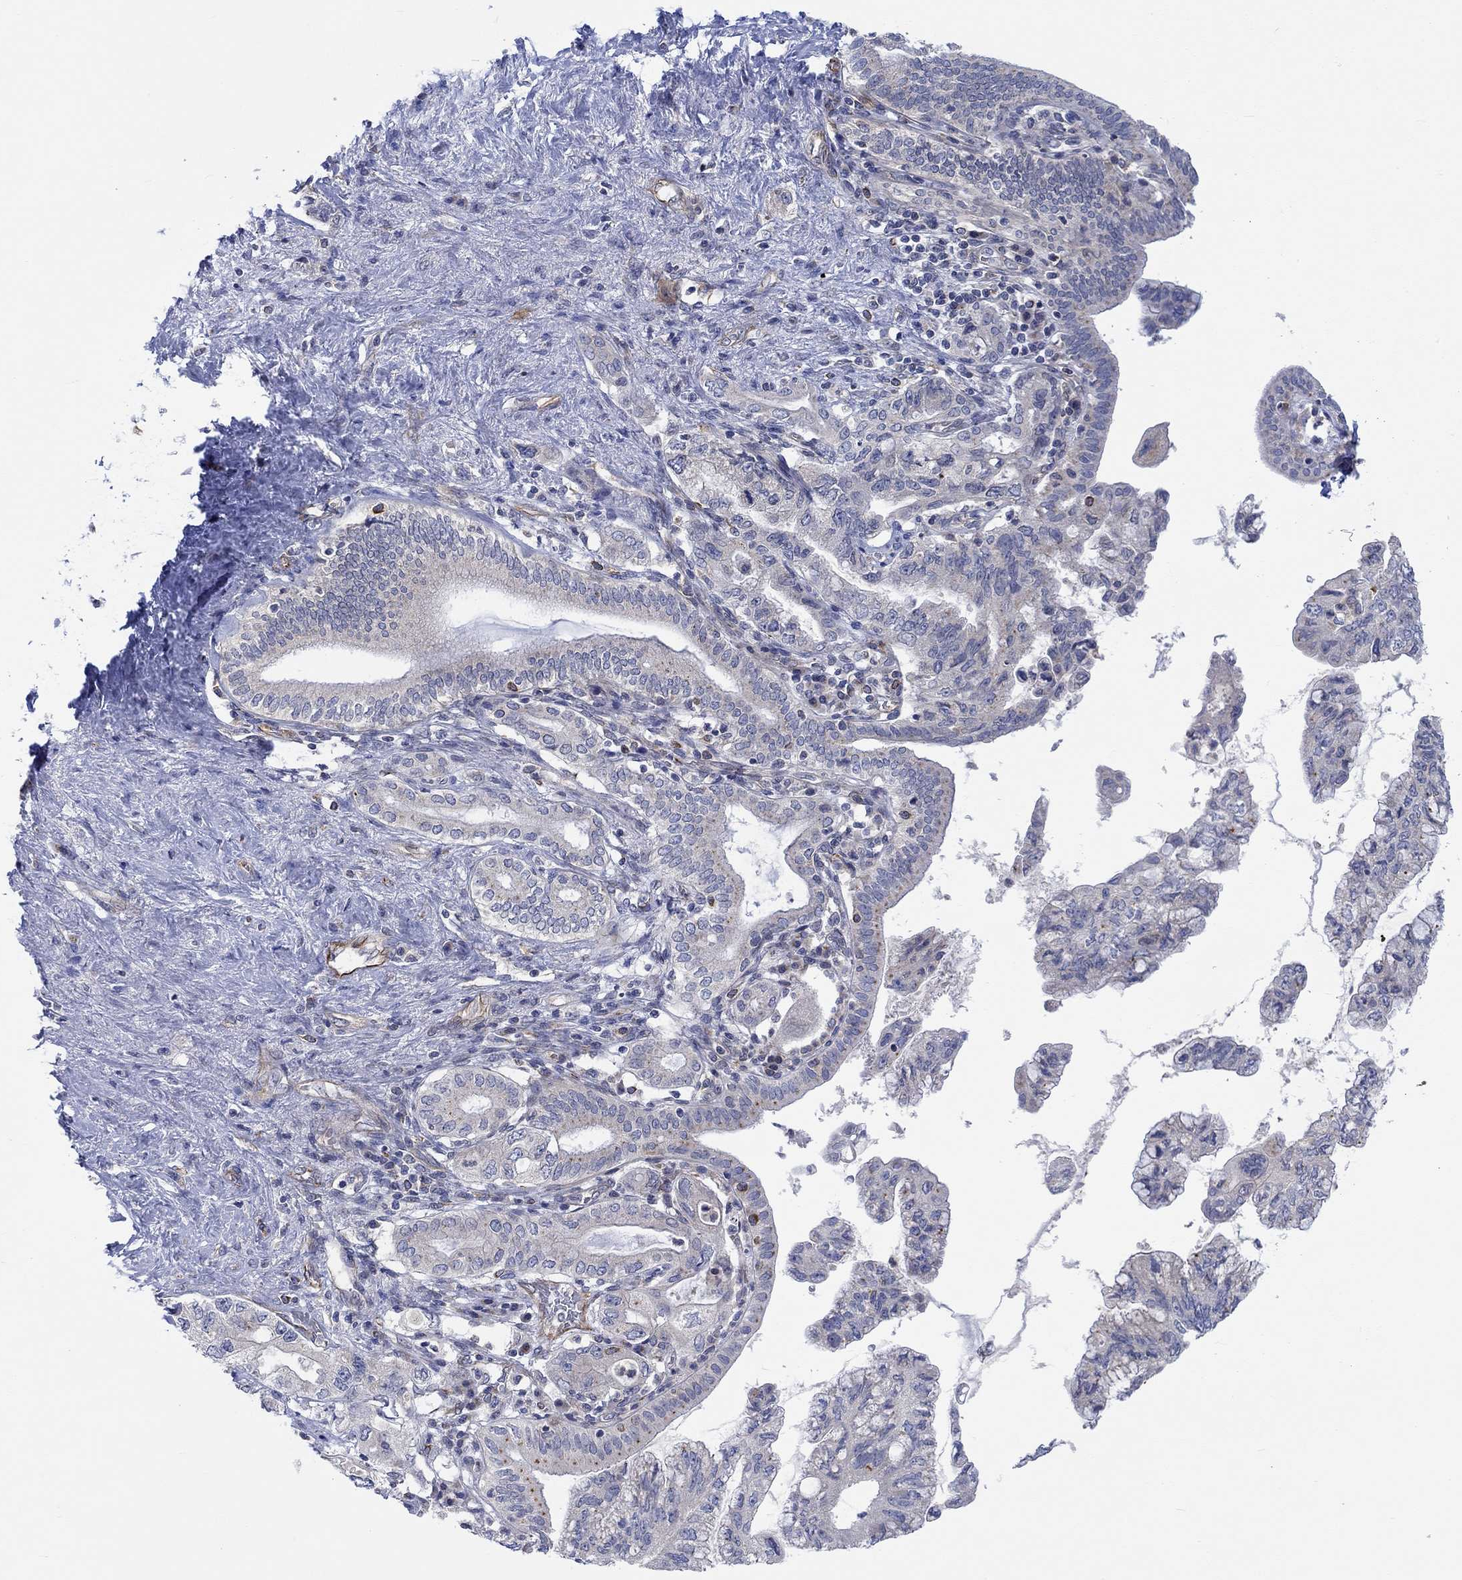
{"staining": {"intensity": "moderate", "quantity": "<25%", "location": "cytoplasmic/membranous"}, "tissue": "pancreatic cancer", "cell_type": "Tumor cells", "image_type": "cancer", "snomed": [{"axis": "morphology", "description": "Adenocarcinoma, NOS"}, {"axis": "topography", "description": "Pancreas"}], "caption": "Pancreatic cancer (adenocarcinoma) tissue reveals moderate cytoplasmic/membranous positivity in about <25% of tumor cells, visualized by immunohistochemistry.", "gene": "CAMK1D", "patient": {"sex": "female", "age": 73}}